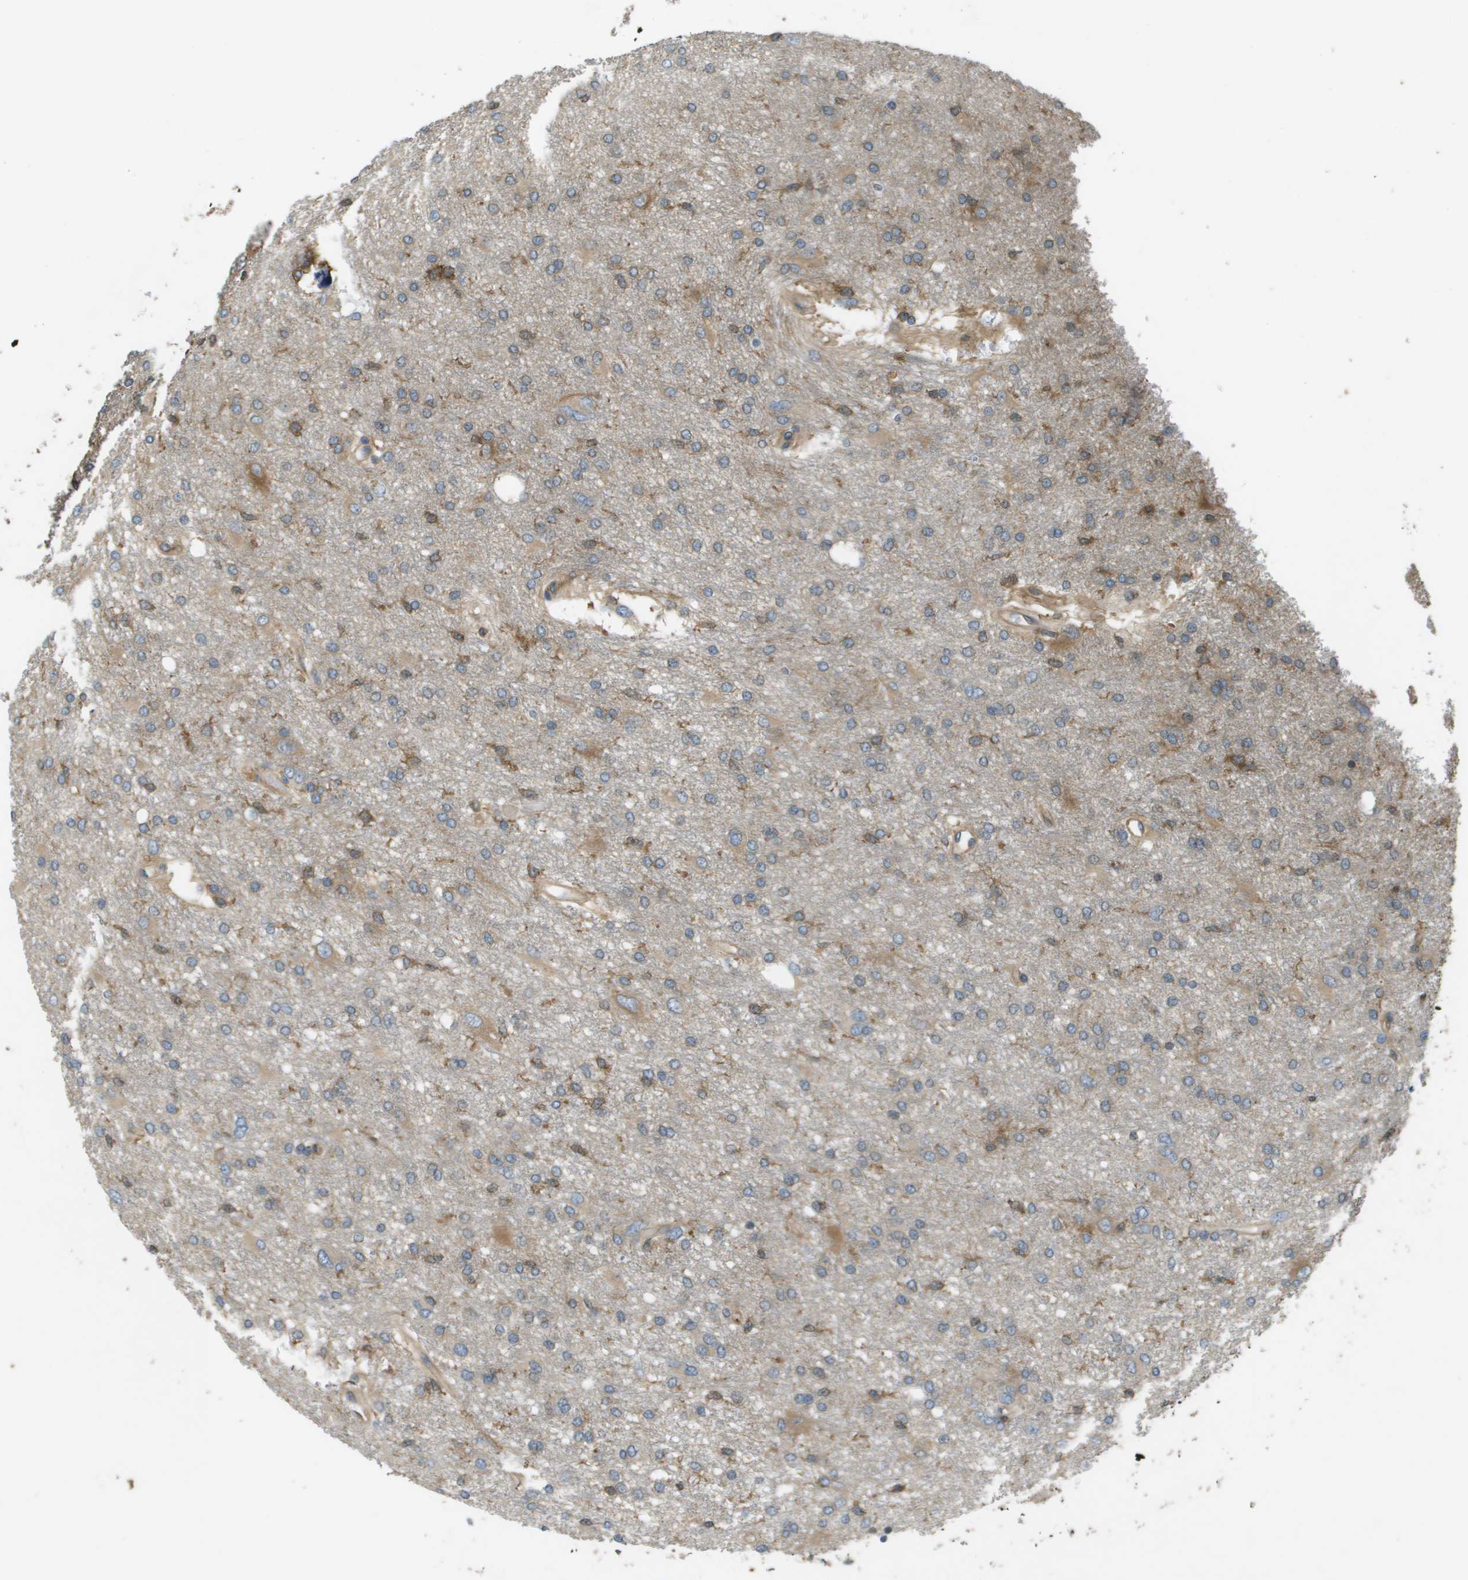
{"staining": {"intensity": "moderate", "quantity": "<25%", "location": "cytoplasmic/membranous"}, "tissue": "glioma", "cell_type": "Tumor cells", "image_type": "cancer", "snomed": [{"axis": "morphology", "description": "Glioma, malignant, High grade"}, {"axis": "topography", "description": "Brain"}], "caption": "Immunohistochemical staining of high-grade glioma (malignant) displays low levels of moderate cytoplasmic/membranous protein expression in about <25% of tumor cells.", "gene": "CORO1B", "patient": {"sex": "female", "age": 59}}